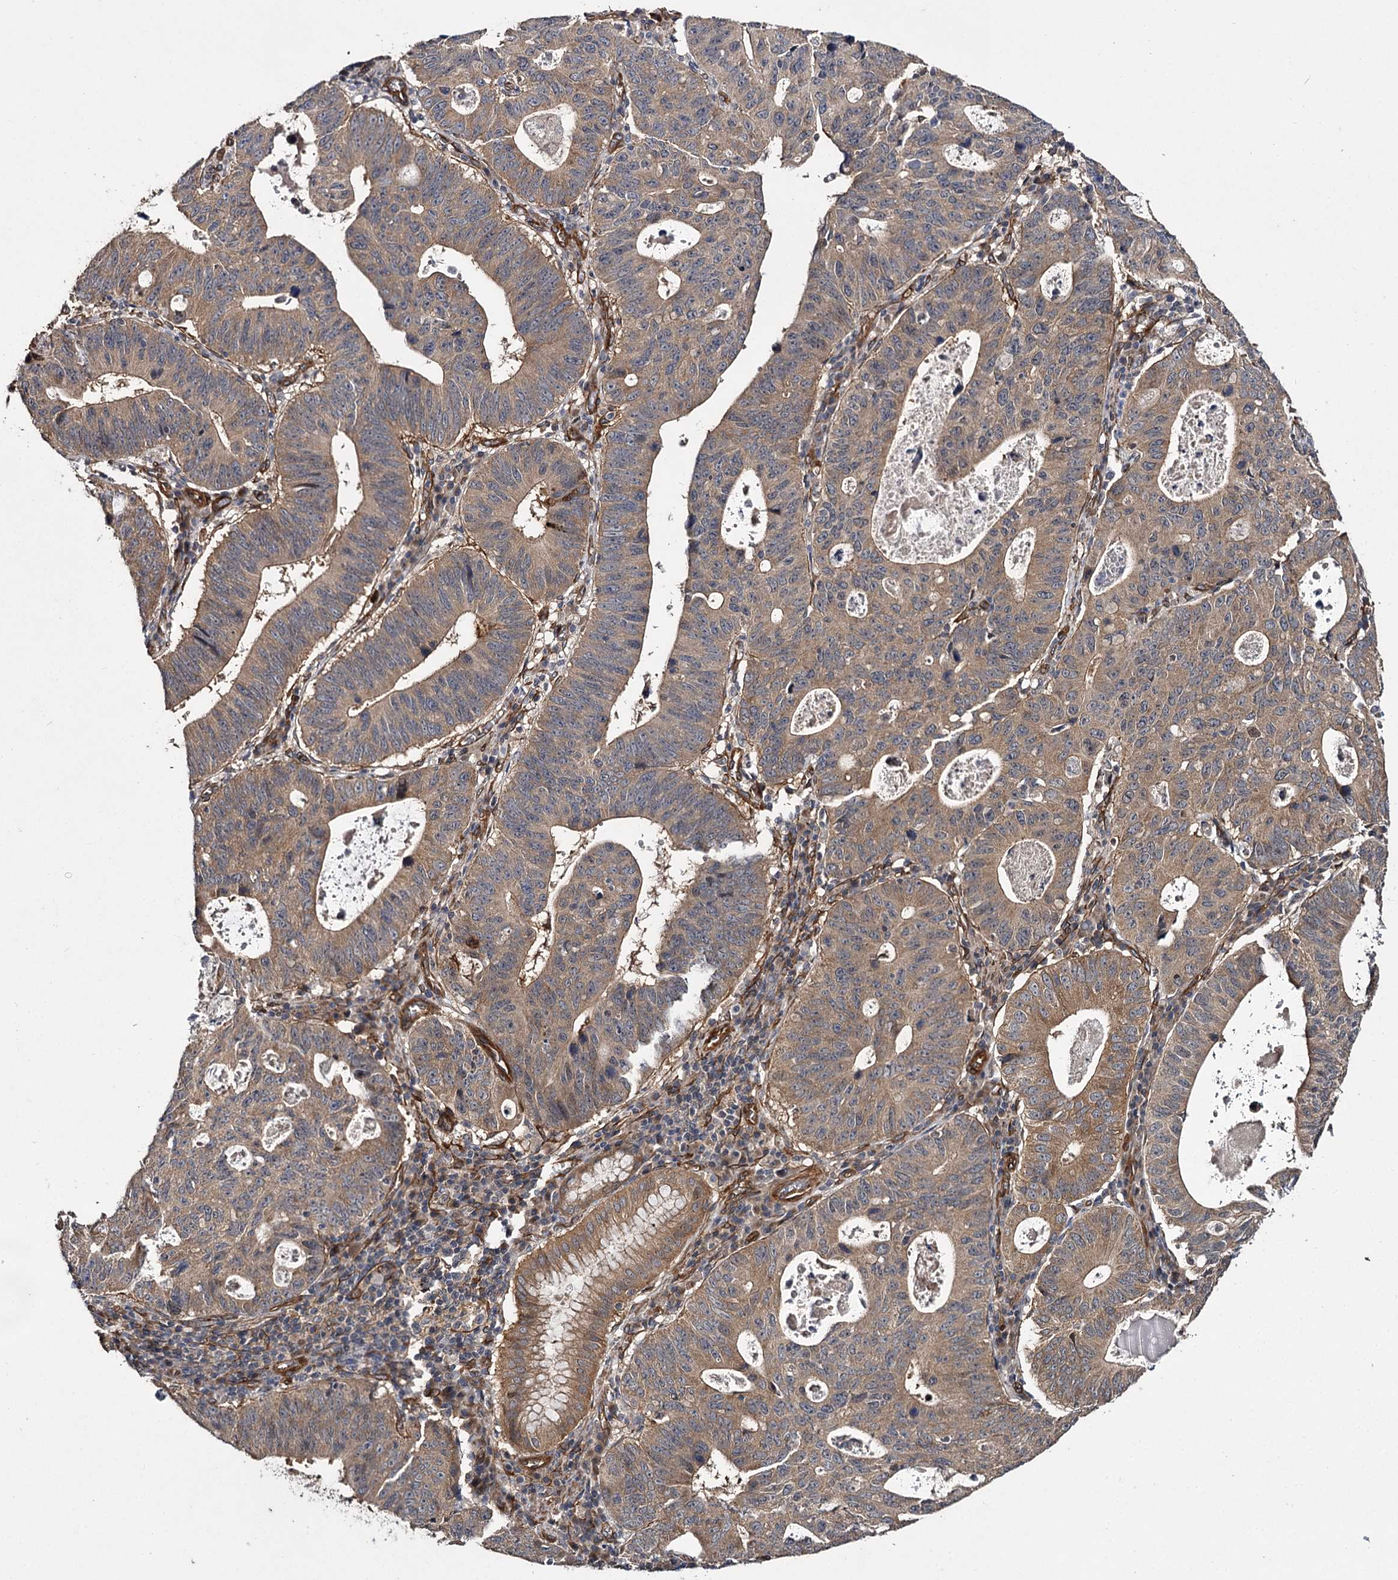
{"staining": {"intensity": "moderate", "quantity": ">75%", "location": "cytoplasmic/membranous"}, "tissue": "stomach cancer", "cell_type": "Tumor cells", "image_type": "cancer", "snomed": [{"axis": "morphology", "description": "Adenocarcinoma, NOS"}, {"axis": "topography", "description": "Stomach"}], "caption": "Moderate cytoplasmic/membranous protein staining is appreciated in about >75% of tumor cells in stomach cancer.", "gene": "MYO1C", "patient": {"sex": "male", "age": 59}}